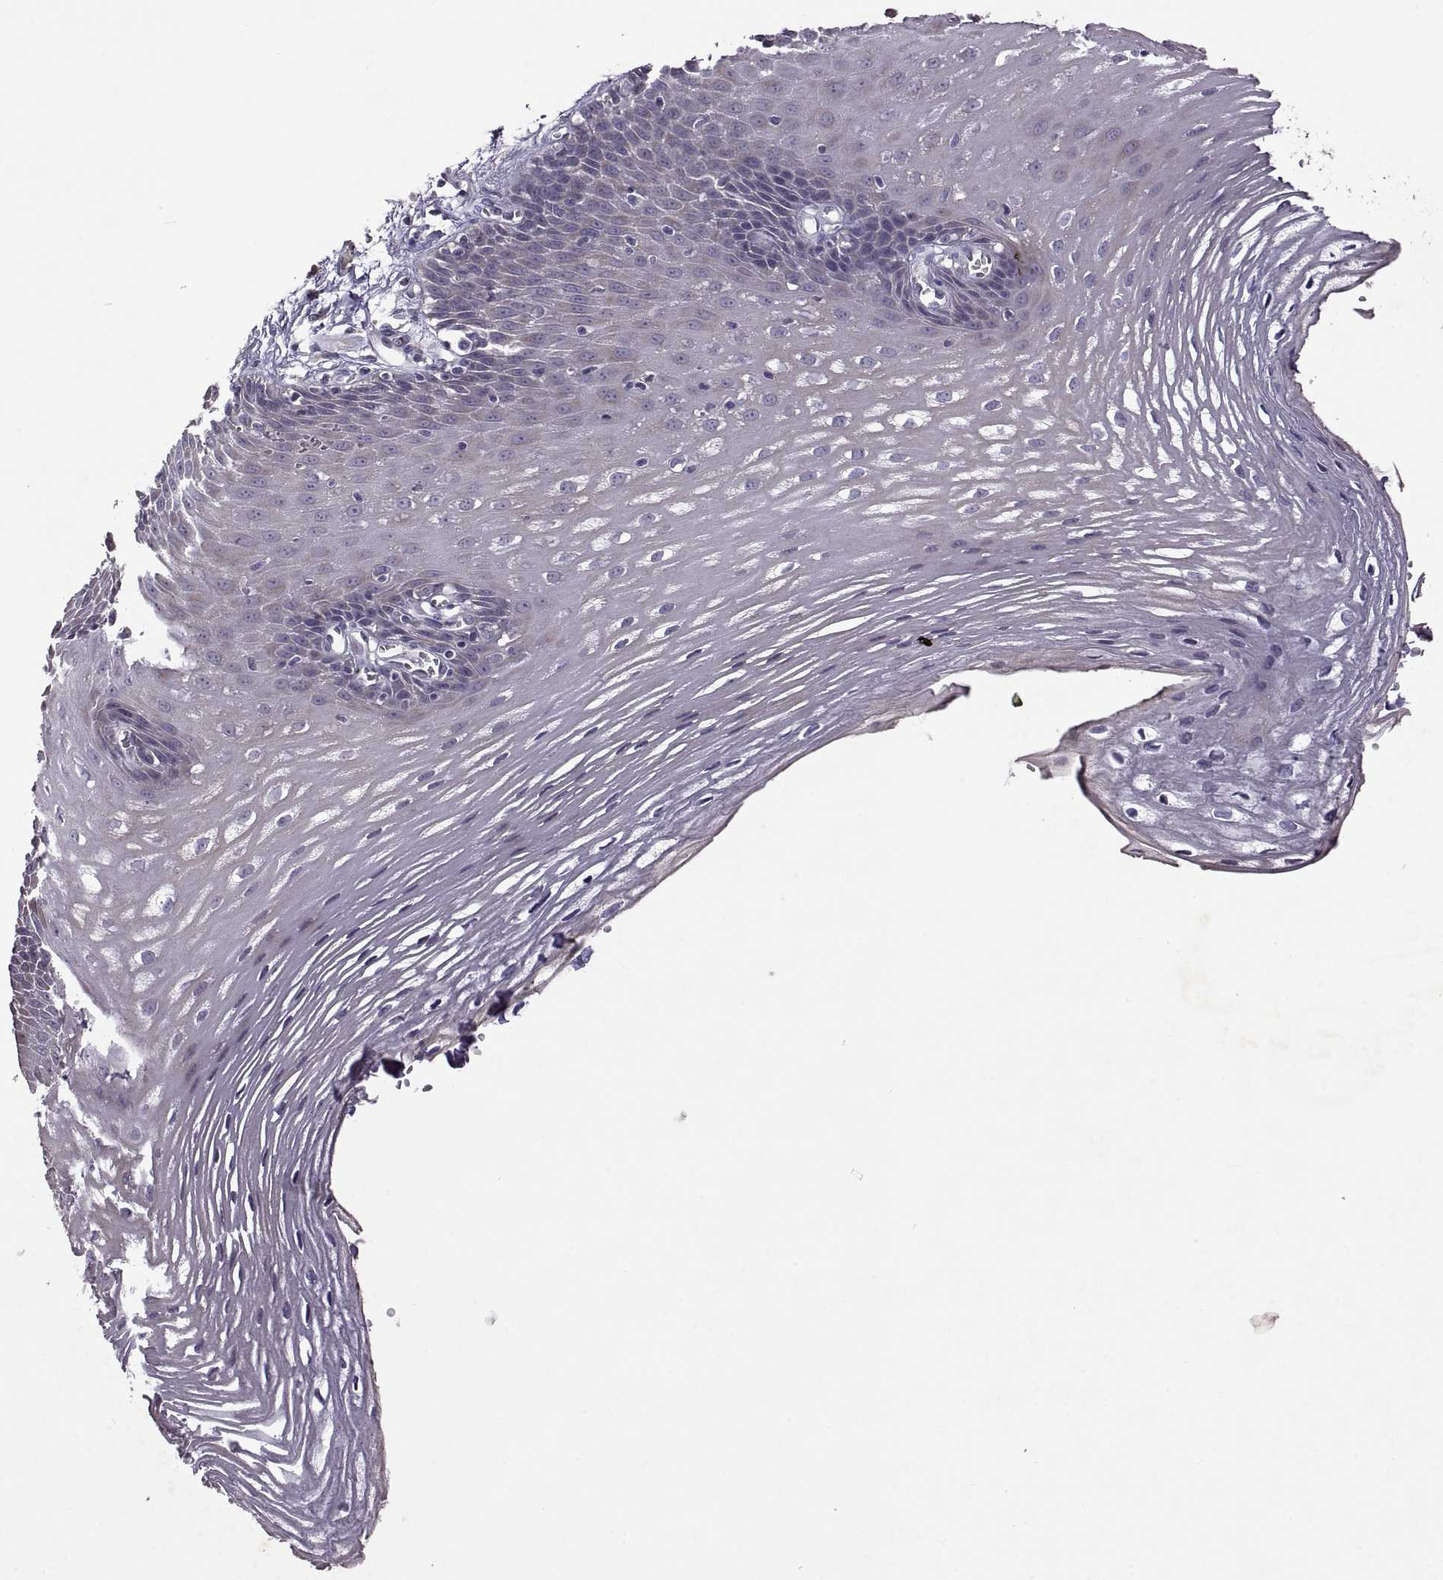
{"staining": {"intensity": "negative", "quantity": "none", "location": "none"}, "tissue": "esophagus", "cell_type": "Squamous epithelial cells", "image_type": "normal", "snomed": [{"axis": "morphology", "description": "Normal tissue, NOS"}, {"axis": "topography", "description": "Esophagus"}], "caption": "There is no significant staining in squamous epithelial cells of esophagus. (DAB (3,3'-diaminobenzidine) IHC with hematoxylin counter stain).", "gene": "DEFB136", "patient": {"sex": "male", "age": 72}}